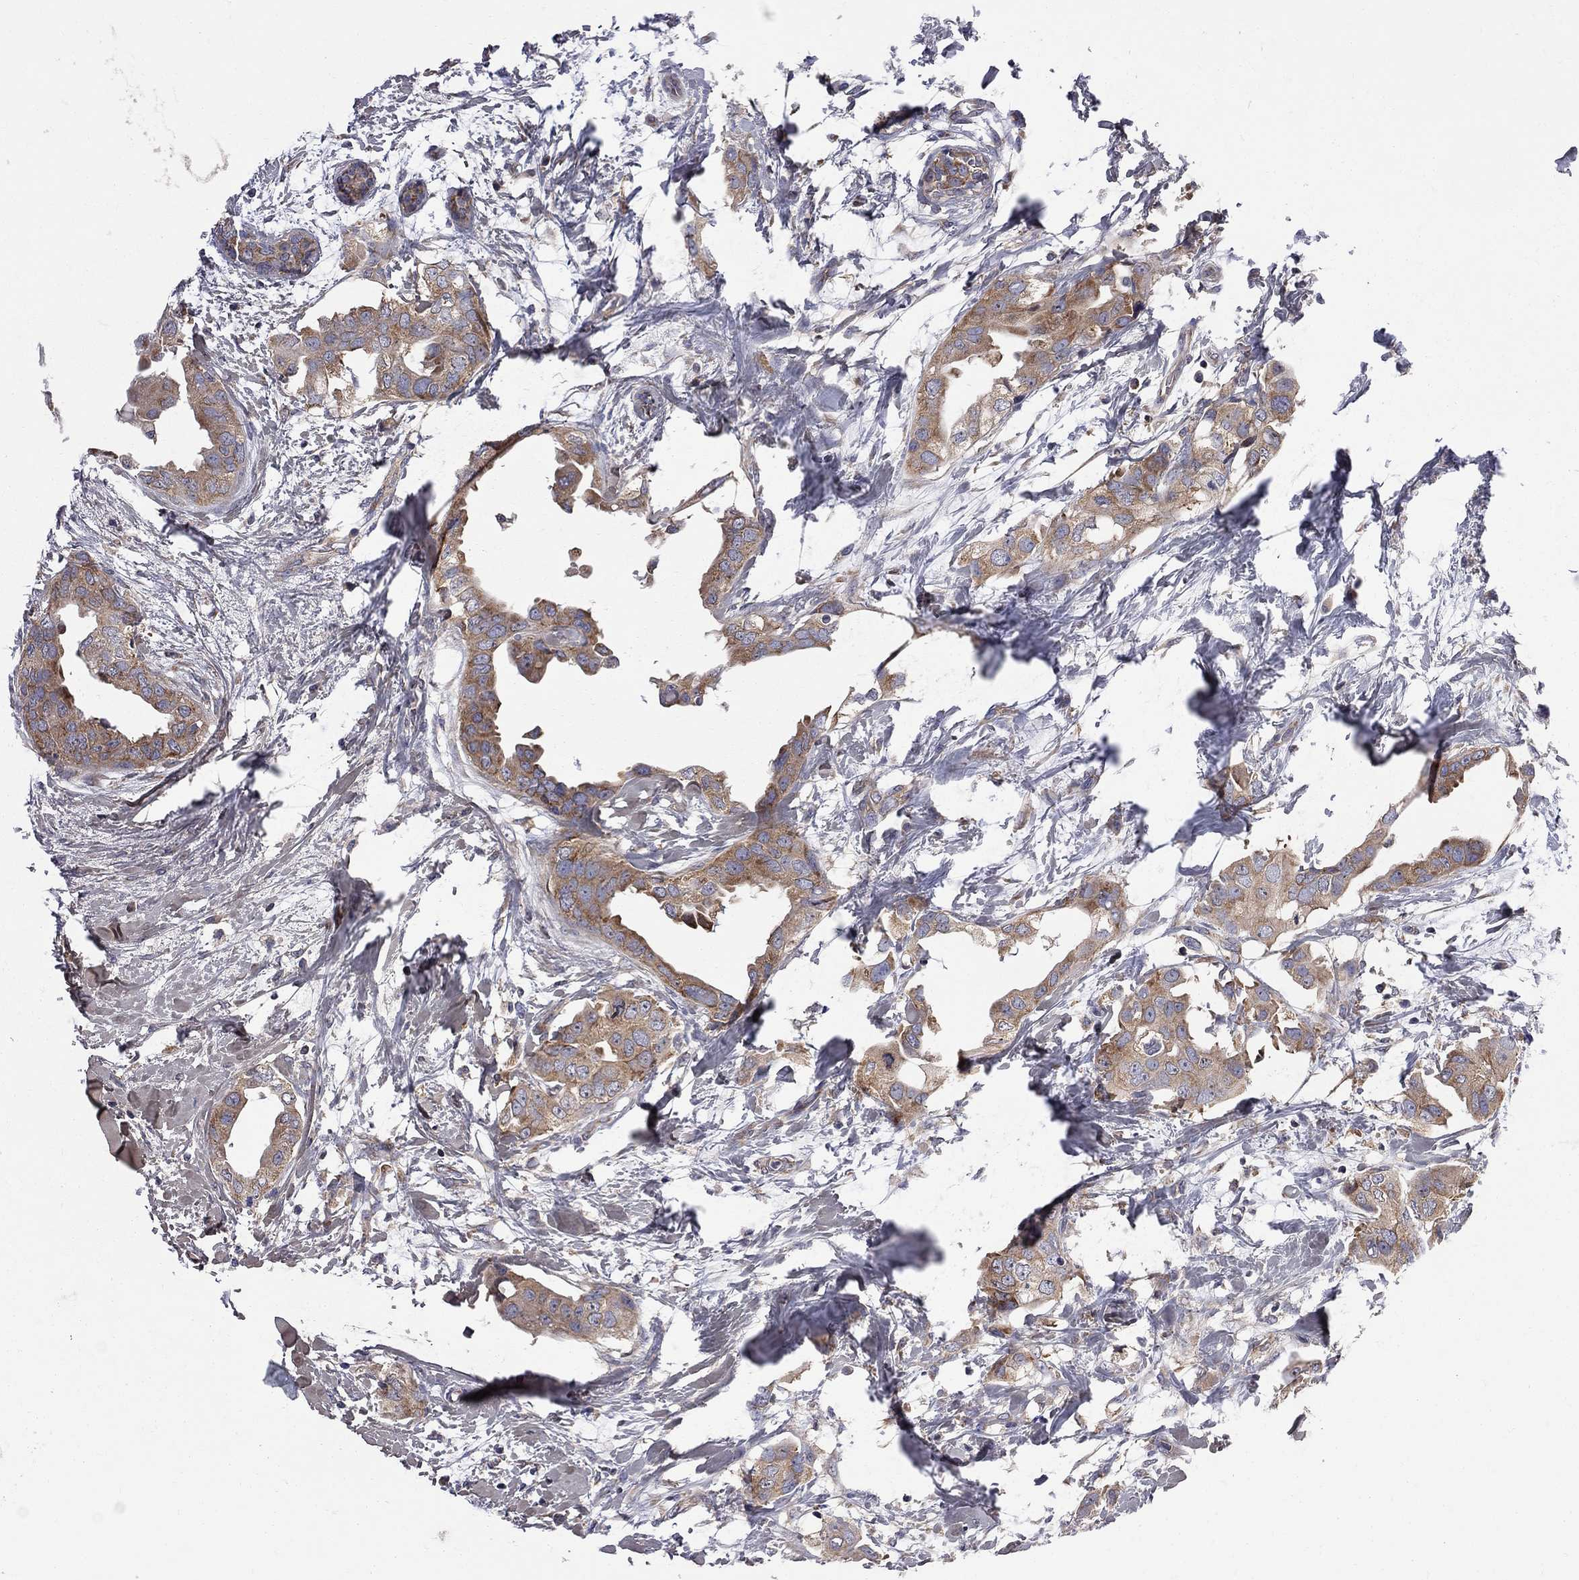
{"staining": {"intensity": "moderate", "quantity": ">75%", "location": "cytoplasmic/membranous"}, "tissue": "breast cancer", "cell_type": "Tumor cells", "image_type": "cancer", "snomed": [{"axis": "morphology", "description": "Normal tissue, NOS"}, {"axis": "morphology", "description": "Duct carcinoma"}, {"axis": "topography", "description": "Breast"}], "caption": "Protein positivity by immunohistochemistry shows moderate cytoplasmic/membranous staining in about >75% of tumor cells in breast intraductal carcinoma.", "gene": "CNOT11", "patient": {"sex": "female", "age": 40}}